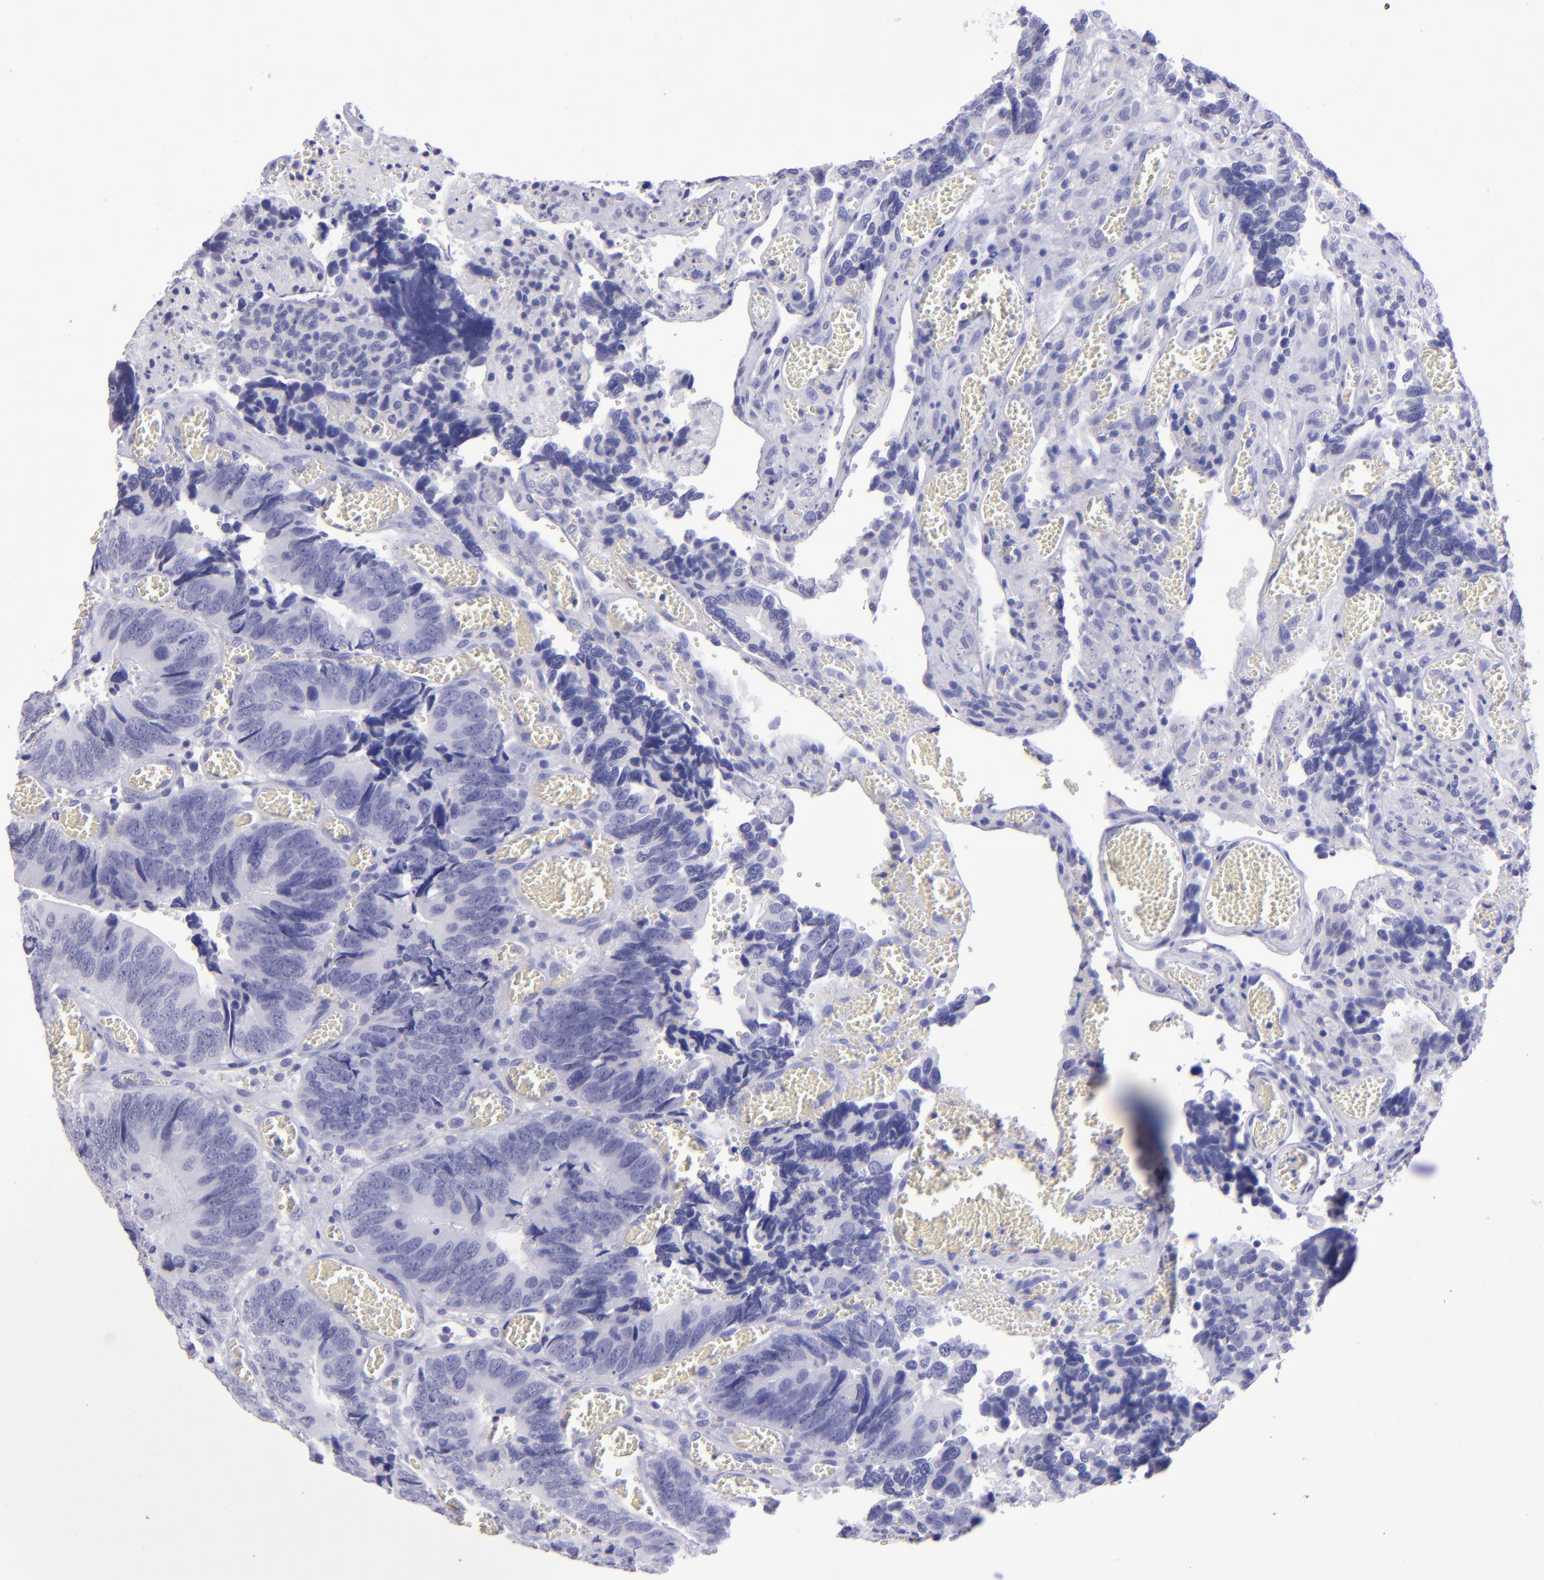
{"staining": {"intensity": "negative", "quantity": "none", "location": "none"}, "tissue": "colorectal cancer", "cell_type": "Tumor cells", "image_type": "cancer", "snomed": [{"axis": "morphology", "description": "Adenocarcinoma, NOS"}, {"axis": "topography", "description": "Colon"}], "caption": "Immunohistochemical staining of human colorectal cancer (adenocarcinoma) reveals no significant staining in tumor cells. Brightfield microscopy of IHC stained with DAB (3,3'-diaminobenzidine) (brown) and hematoxylin (blue), captured at high magnification.", "gene": "TYRP1", "patient": {"sex": "male", "age": 72}}